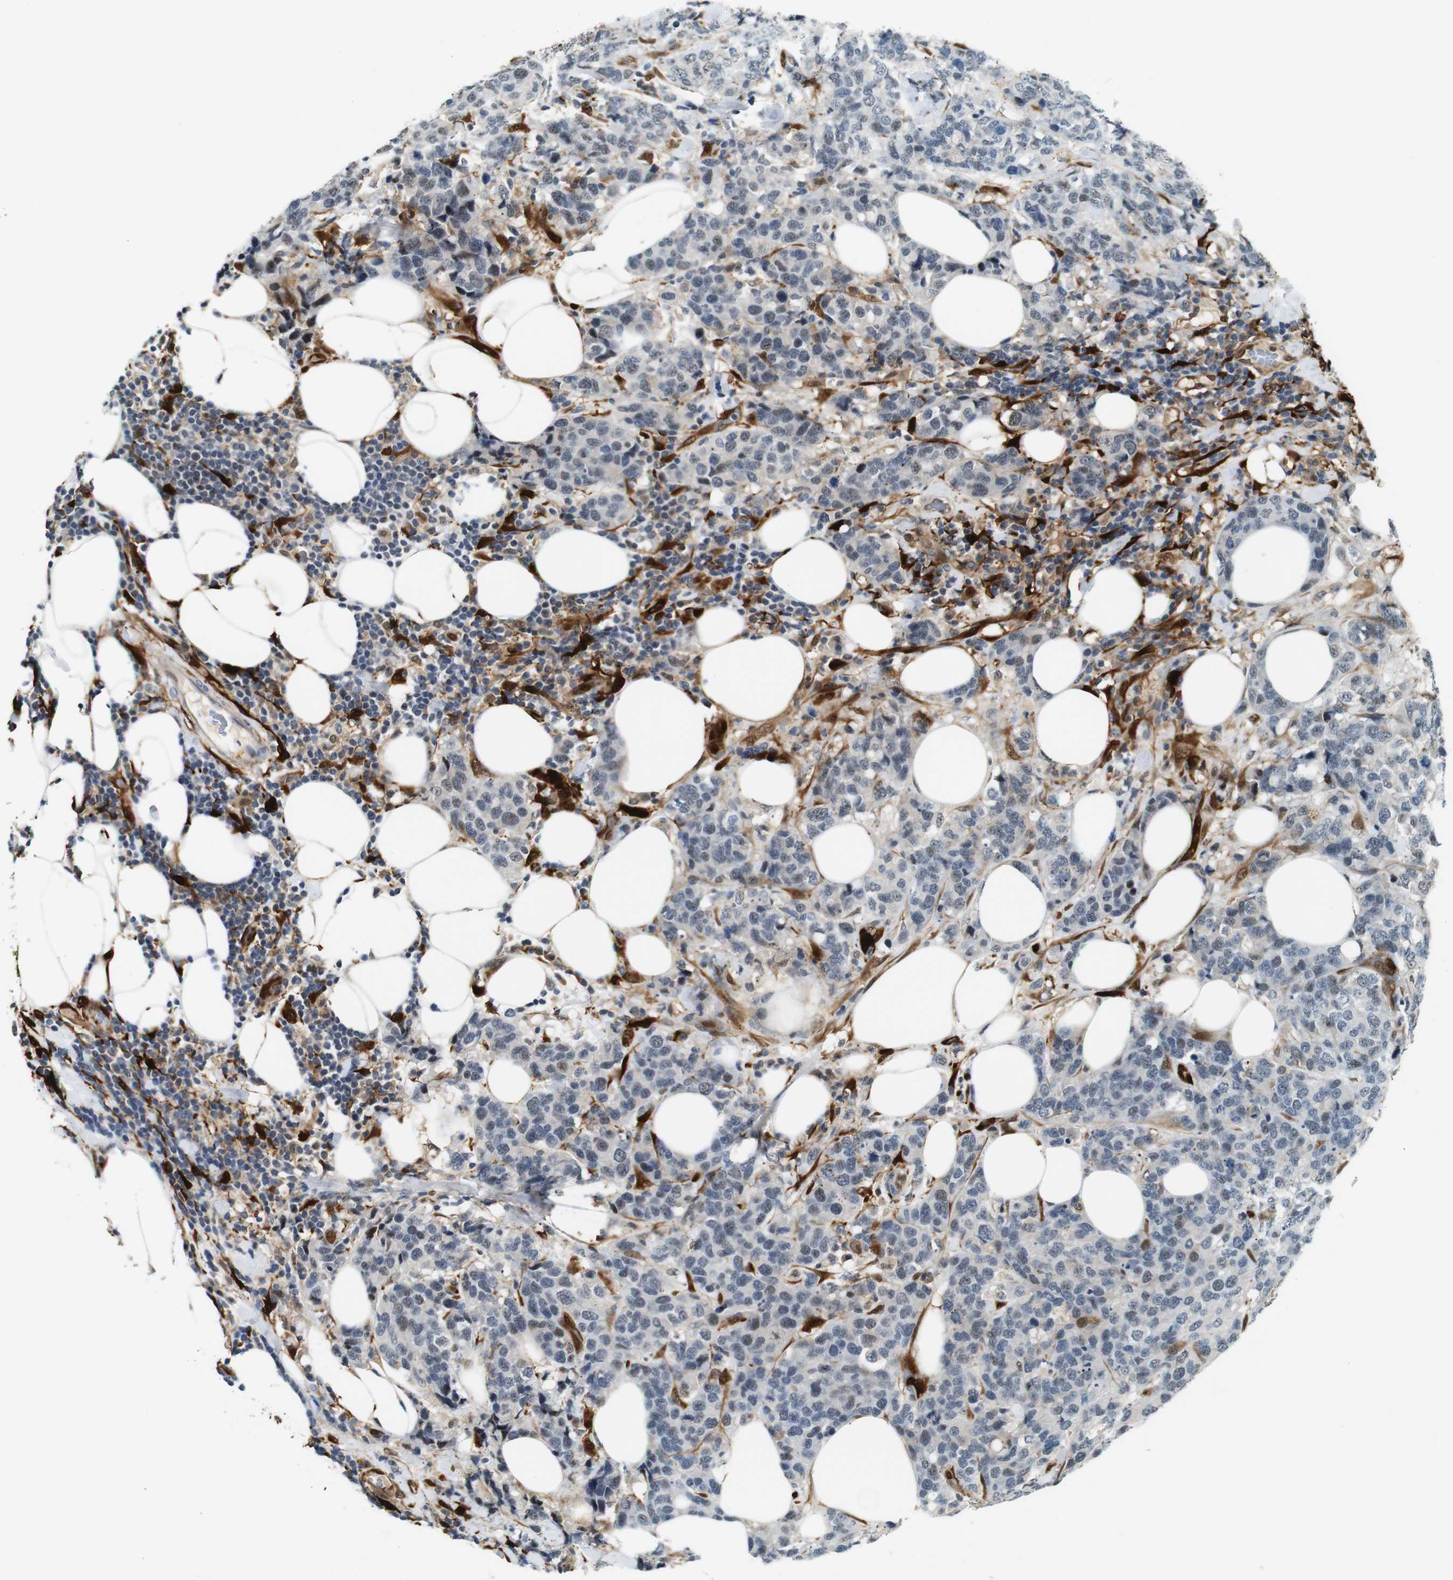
{"staining": {"intensity": "weak", "quantity": "<25%", "location": "nuclear"}, "tissue": "breast cancer", "cell_type": "Tumor cells", "image_type": "cancer", "snomed": [{"axis": "morphology", "description": "Lobular carcinoma"}, {"axis": "topography", "description": "Breast"}], "caption": "Protein analysis of breast cancer exhibits no significant positivity in tumor cells.", "gene": "LXN", "patient": {"sex": "female", "age": 59}}